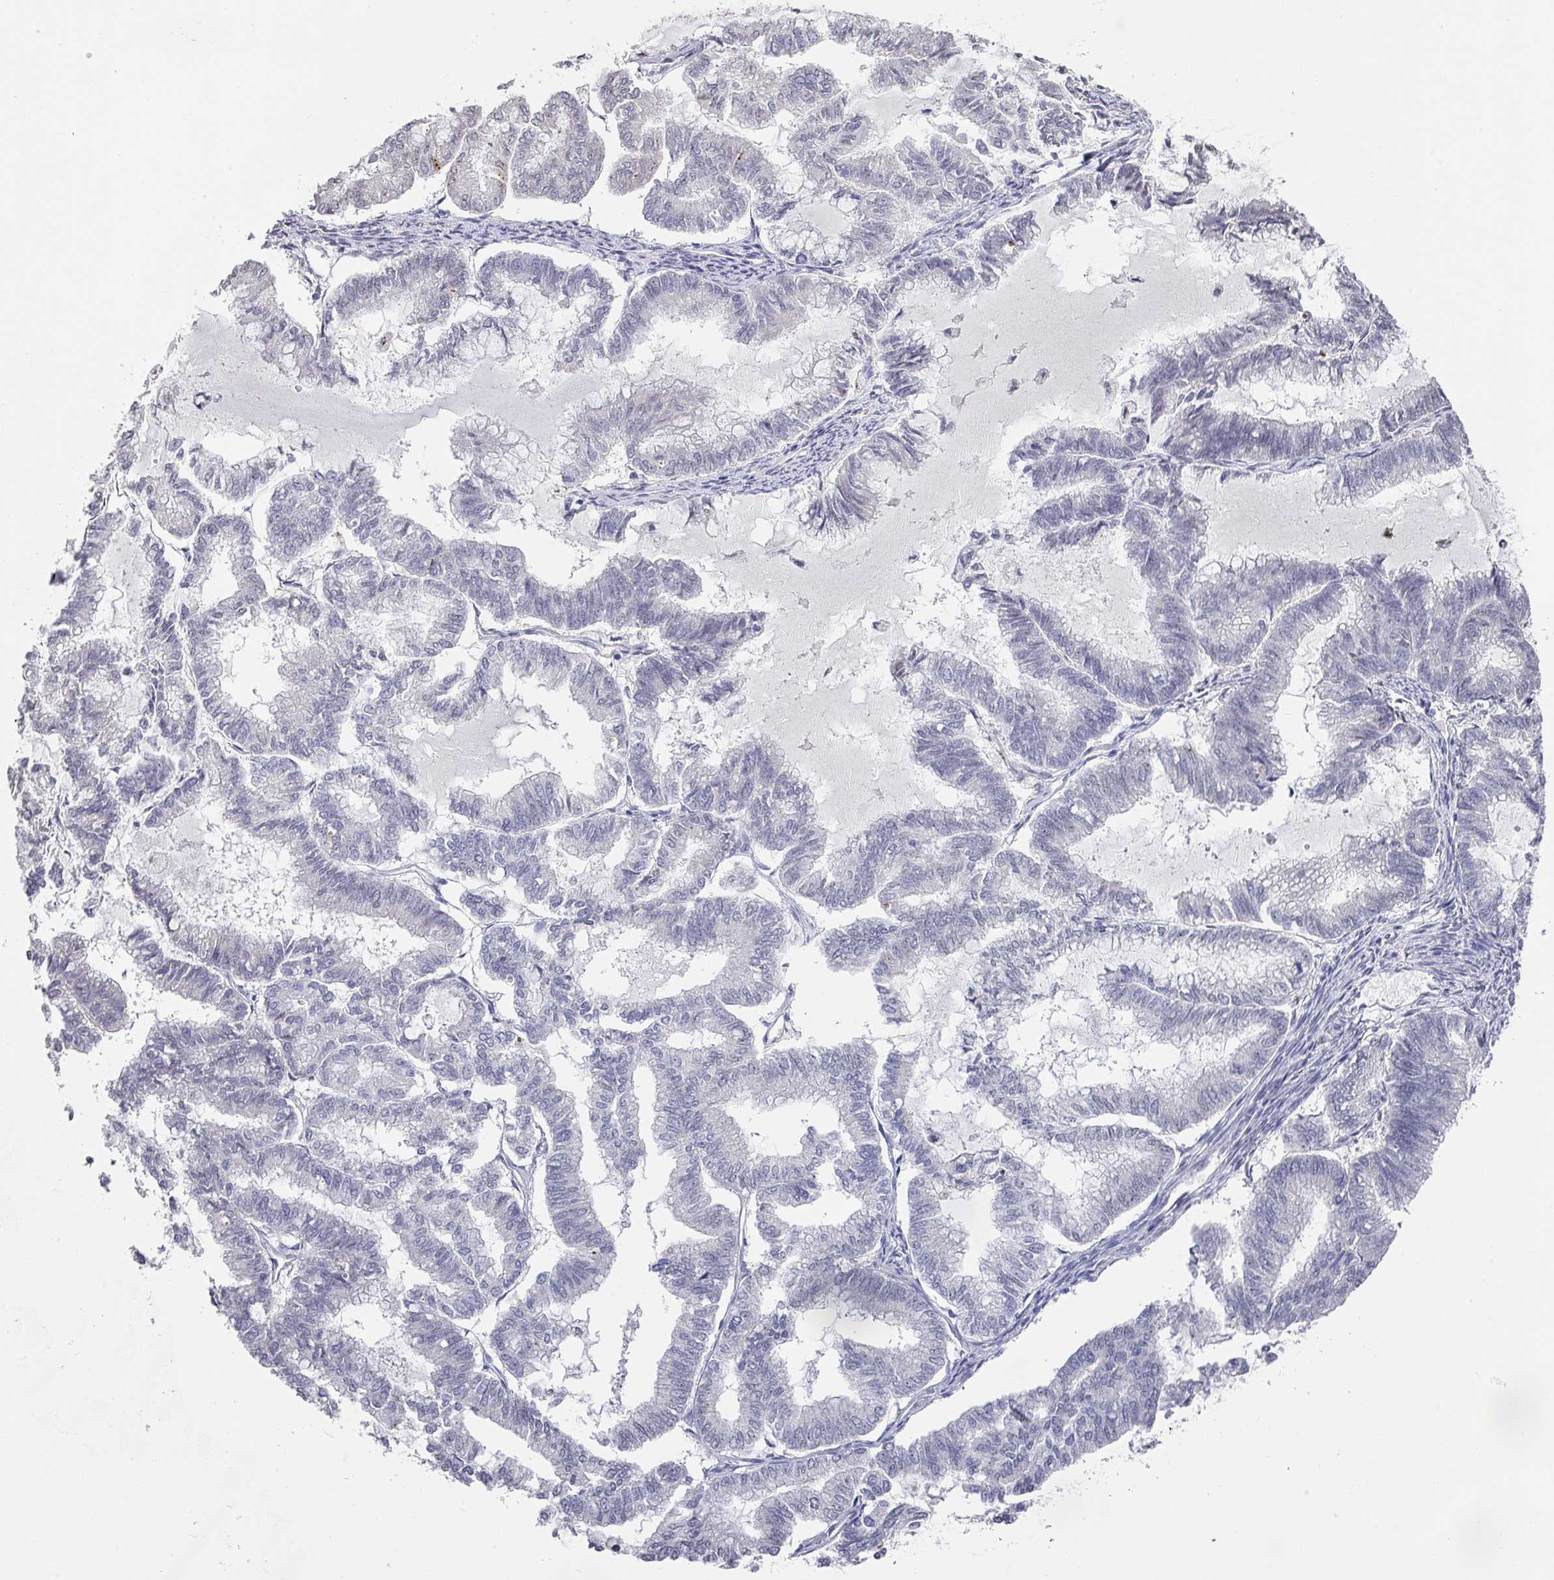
{"staining": {"intensity": "negative", "quantity": "none", "location": "none"}, "tissue": "endometrial cancer", "cell_type": "Tumor cells", "image_type": "cancer", "snomed": [{"axis": "morphology", "description": "Adenocarcinoma, NOS"}, {"axis": "topography", "description": "Endometrium"}], "caption": "DAB (3,3'-diaminobenzidine) immunohistochemical staining of human adenocarcinoma (endometrial) exhibits no significant positivity in tumor cells.", "gene": "ZNF654", "patient": {"sex": "female", "age": 79}}